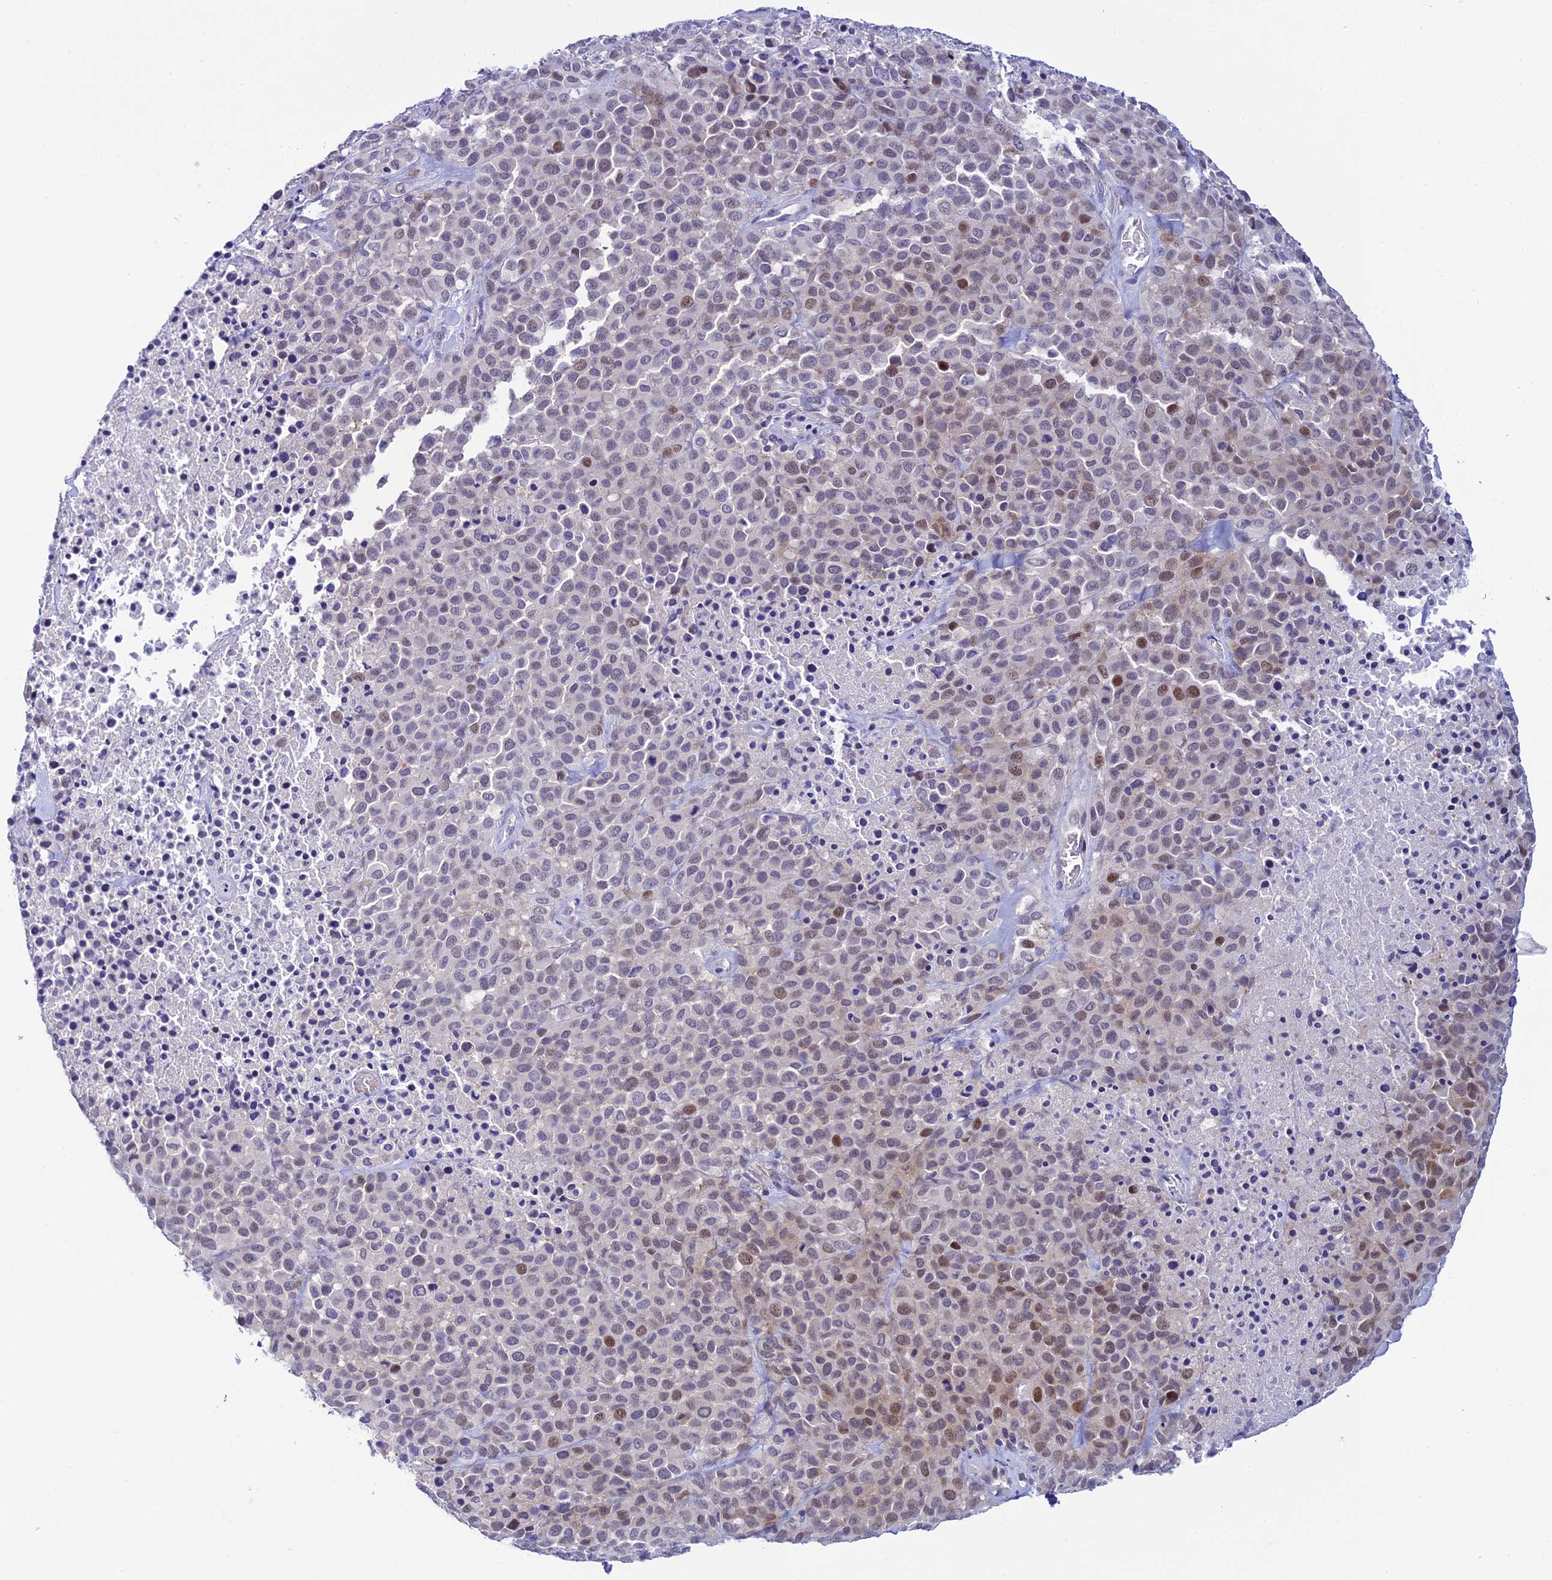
{"staining": {"intensity": "moderate", "quantity": "<25%", "location": "nuclear"}, "tissue": "melanoma", "cell_type": "Tumor cells", "image_type": "cancer", "snomed": [{"axis": "morphology", "description": "Malignant melanoma, Metastatic site"}, {"axis": "topography", "description": "Skin"}], "caption": "Approximately <25% of tumor cells in human melanoma exhibit moderate nuclear protein staining as visualized by brown immunohistochemical staining.", "gene": "RASGEF1B", "patient": {"sex": "female", "age": 81}}